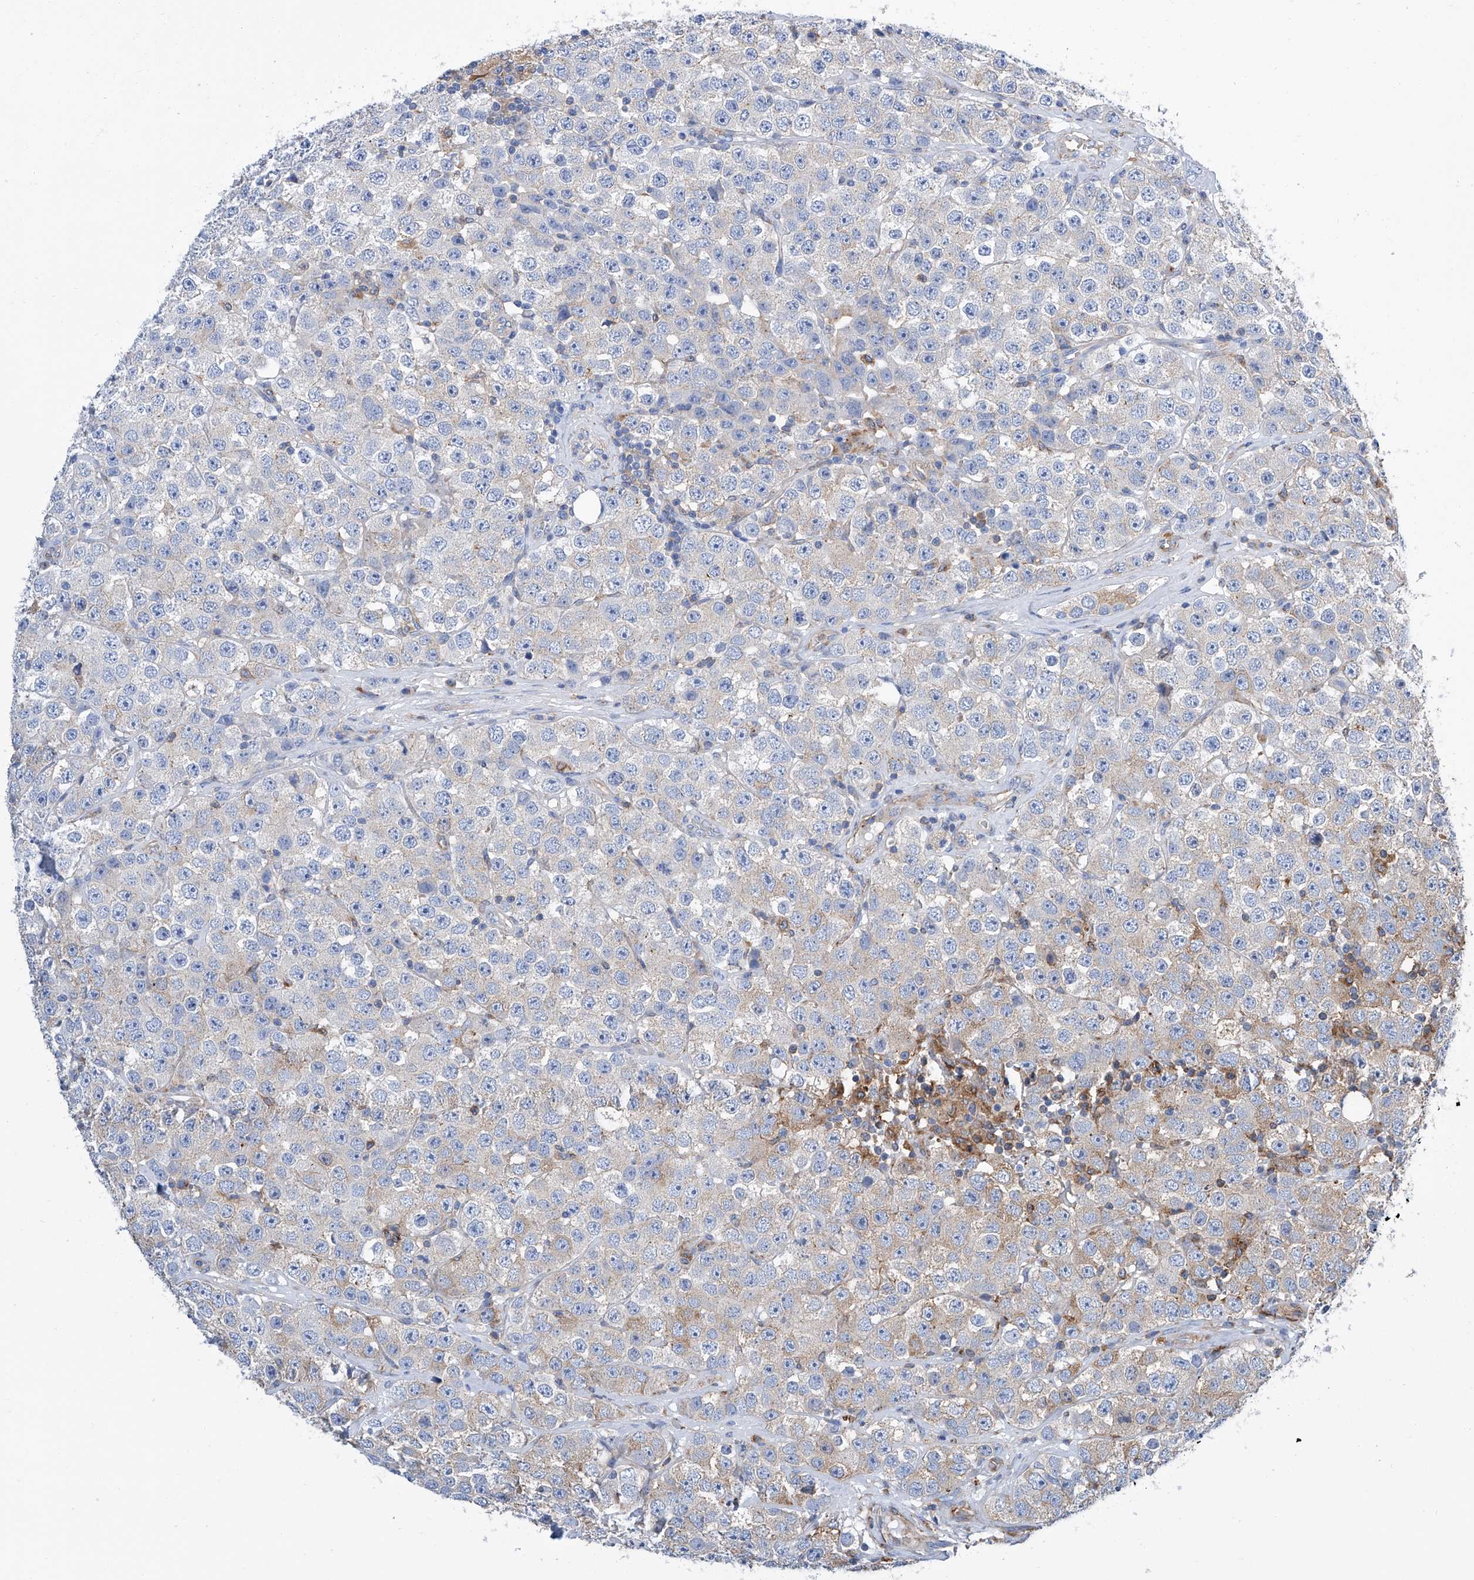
{"staining": {"intensity": "weak", "quantity": "<25%", "location": "cytoplasmic/membranous"}, "tissue": "testis cancer", "cell_type": "Tumor cells", "image_type": "cancer", "snomed": [{"axis": "morphology", "description": "Seminoma, NOS"}, {"axis": "topography", "description": "Testis"}], "caption": "The histopathology image reveals no significant expression in tumor cells of seminoma (testis).", "gene": "GPT", "patient": {"sex": "male", "age": 28}}